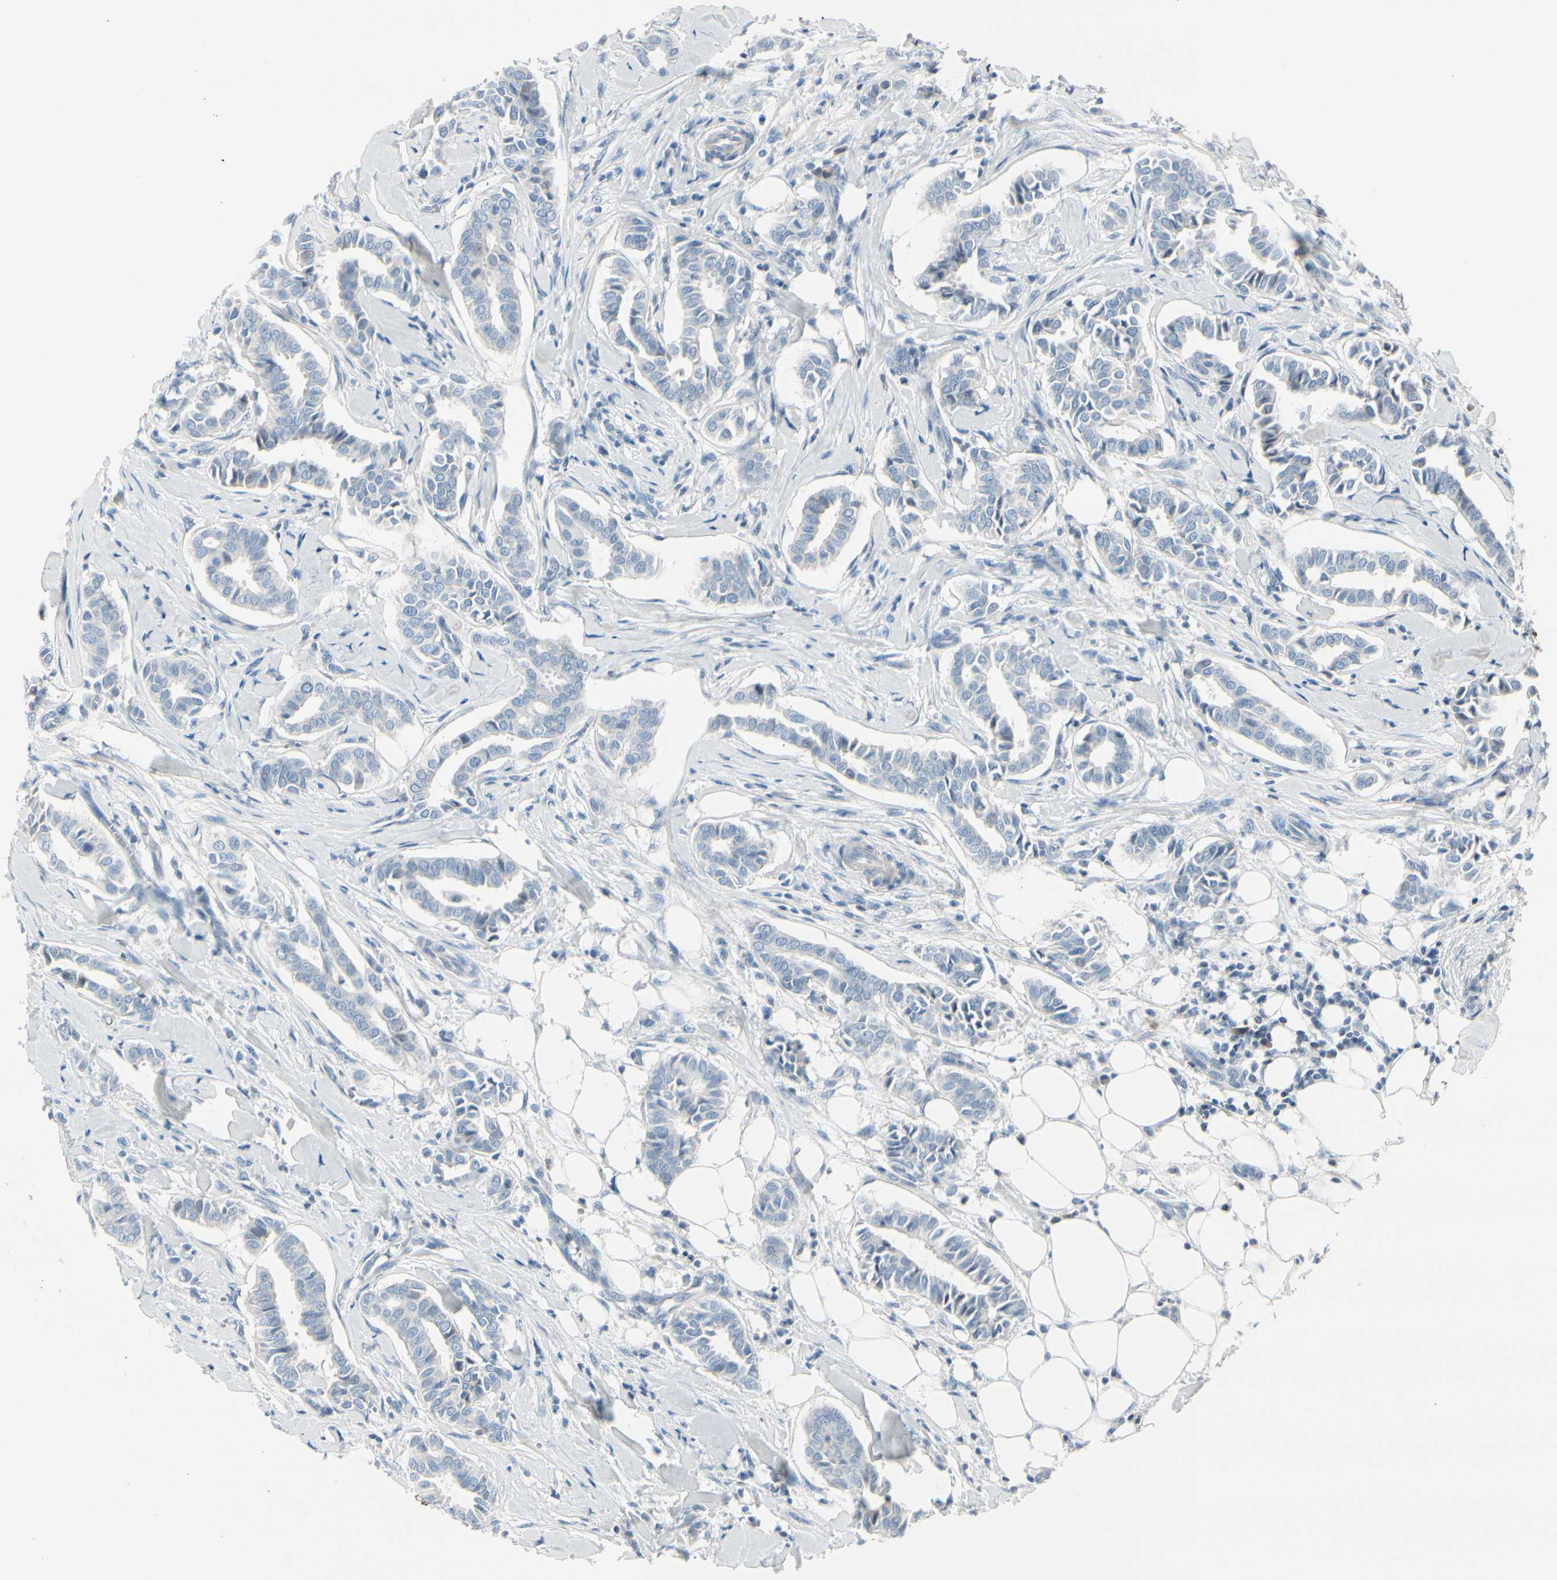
{"staining": {"intensity": "negative", "quantity": "none", "location": "none"}, "tissue": "head and neck cancer", "cell_type": "Tumor cells", "image_type": "cancer", "snomed": [{"axis": "morphology", "description": "Adenocarcinoma, NOS"}, {"axis": "topography", "description": "Salivary gland"}, {"axis": "topography", "description": "Head-Neck"}], "caption": "Tumor cells show no significant protein expression in head and neck cancer (adenocarcinoma).", "gene": "CDHR5", "patient": {"sex": "female", "age": 59}}